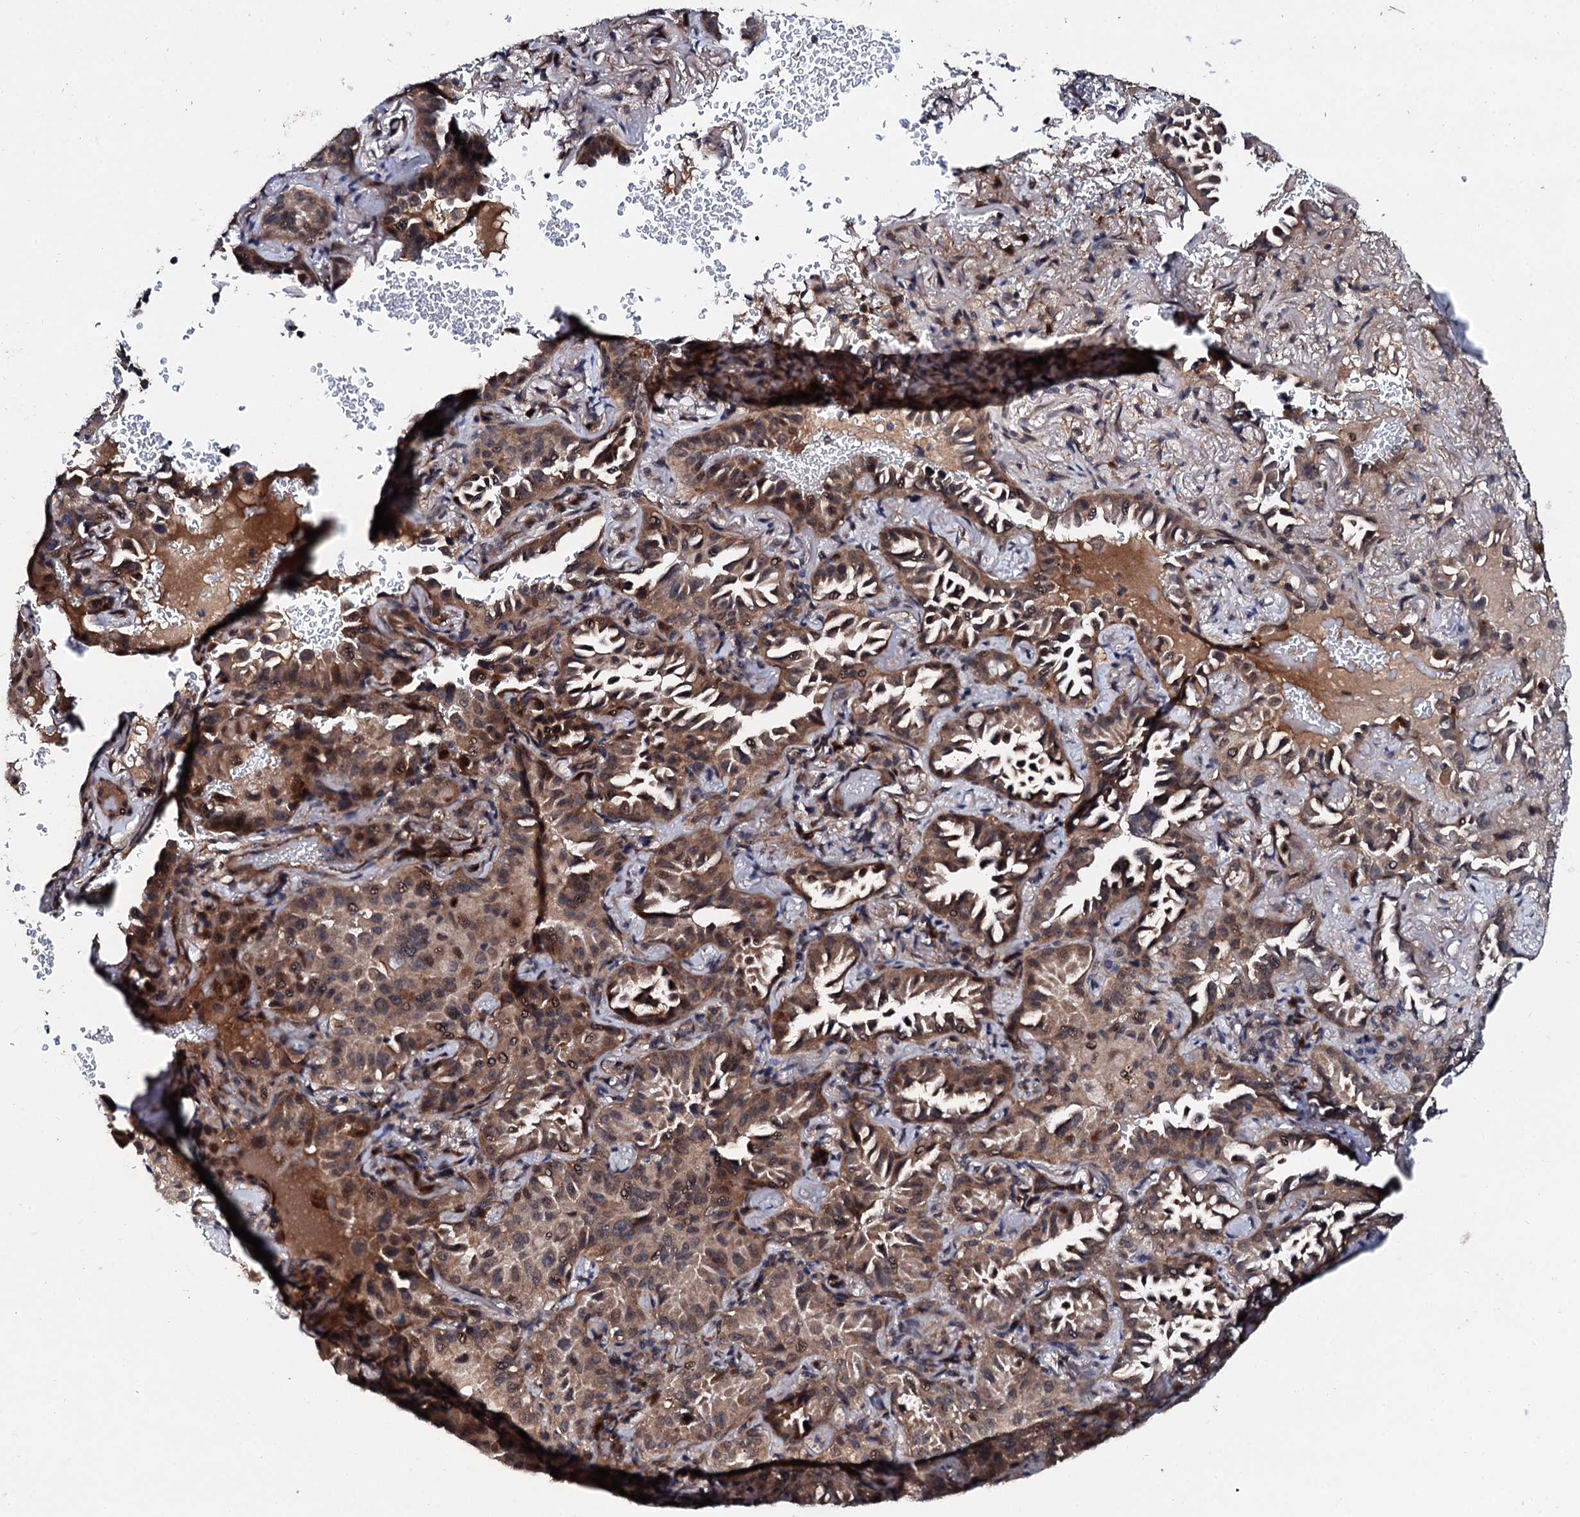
{"staining": {"intensity": "moderate", "quantity": ">75%", "location": "cytoplasmic/membranous,nuclear"}, "tissue": "lung cancer", "cell_type": "Tumor cells", "image_type": "cancer", "snomed": [{"axis": "morphology", "description": "Adenocarcinoma, NOS"}, {"axis": "topography", "description": "Lung"}], "caption": "High-magnification brightfield microscopy of lung adenocarcinoma stained with DAB (brown) and counterstained with hematoxylin (blue). tumor cells exhibit moderate cytoplasmic/membranous and nuclear expression is appreciated in about>75% of cells.", "gene": "IP6K1", "patient": {"sex": "female", "age": 69}}